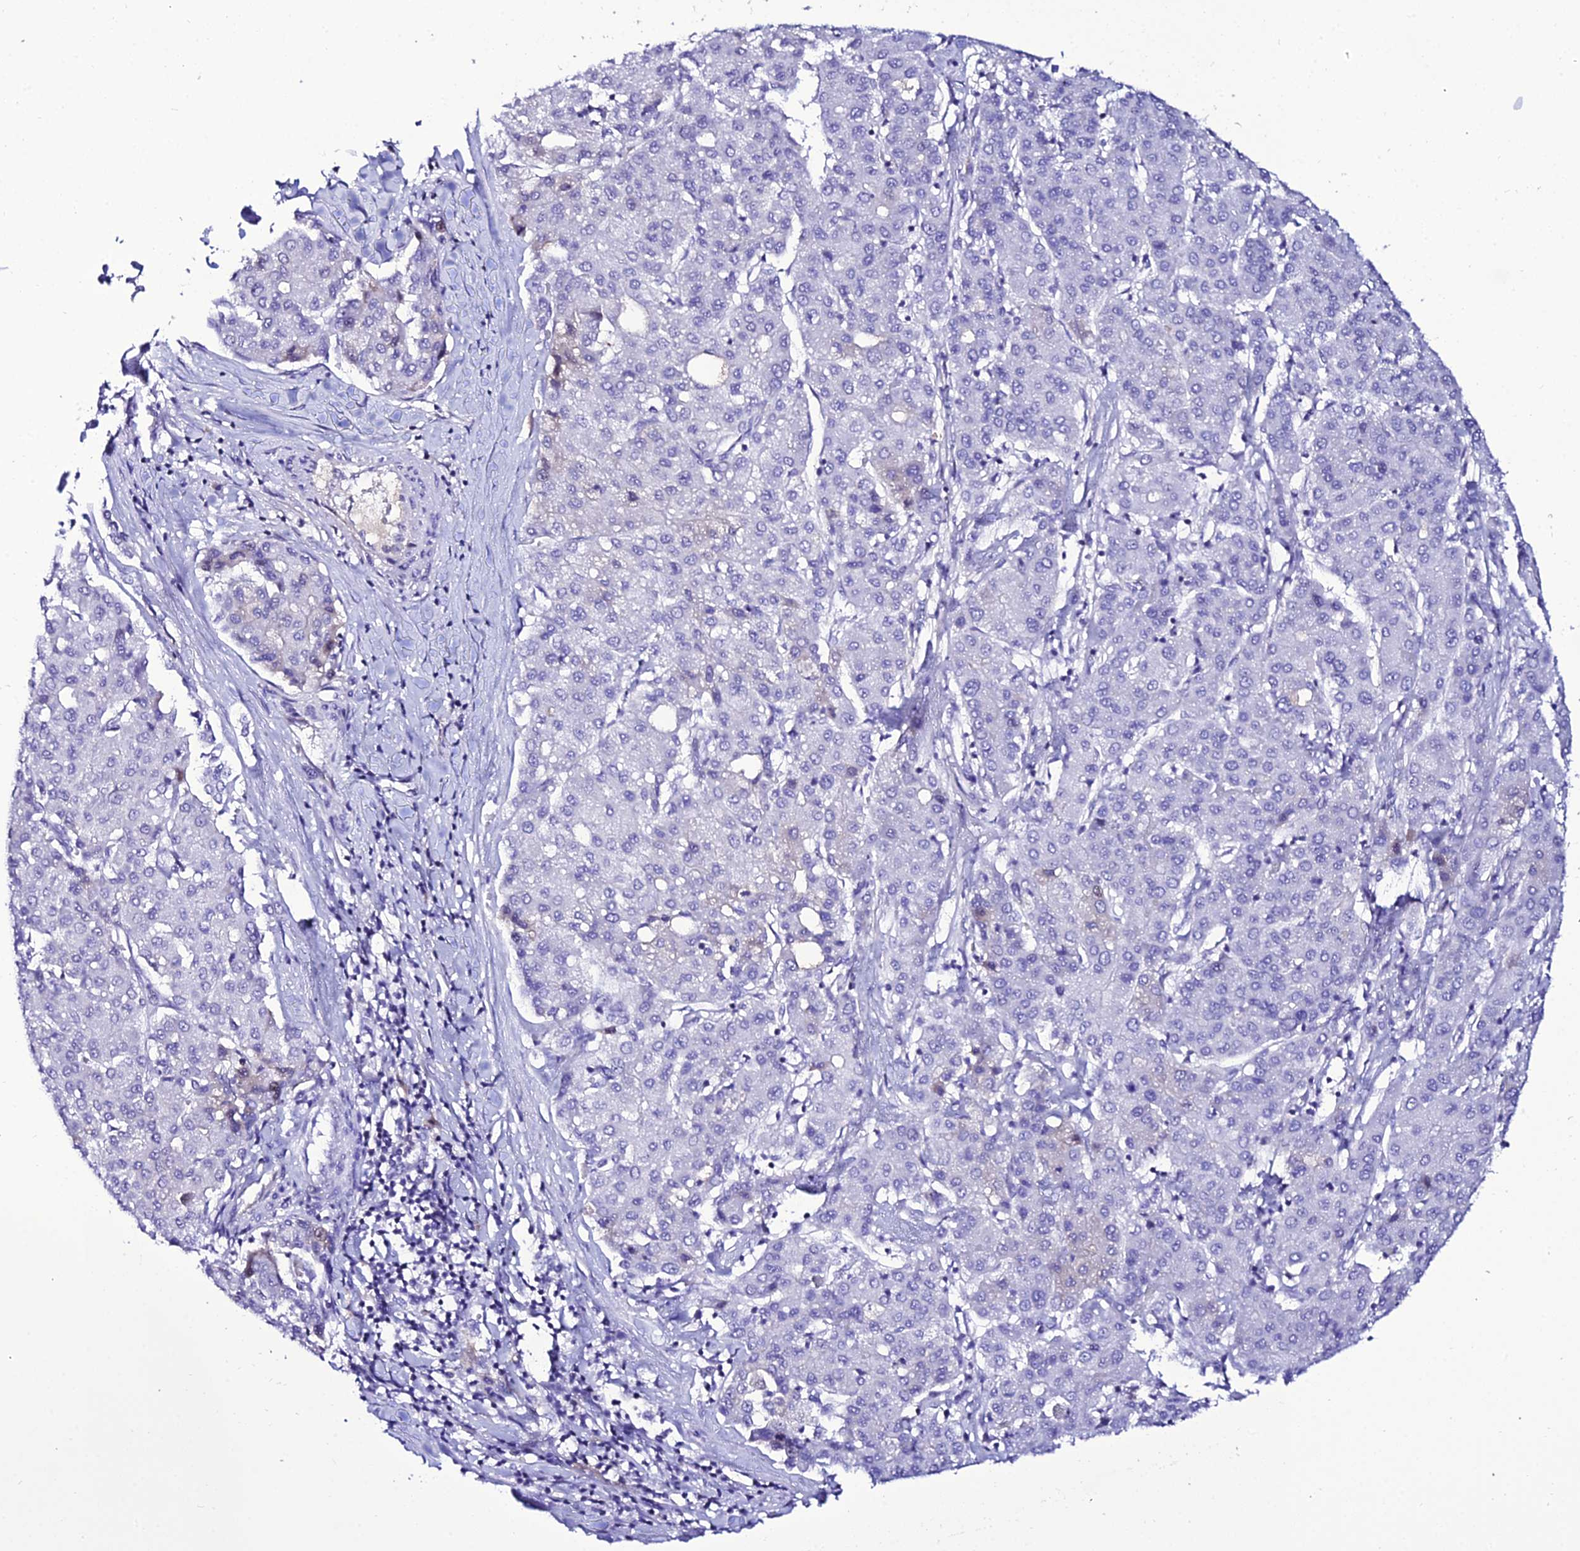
{"staining": {"intensity": "negative", "quantity": "none", "location": "none"}, "tissue": "liver cancer", "cell_type": "Tumor cells", "image_type": "cancer", "snomed": [{"axis": "morphology", "description": "Carcinoma, Hepatocellular, NOS"}, {"axis": "topography", "description": "Liver"}], "caption": "The micrograph displays no staining of tumor cells in liver hepatocellular carcinoma. The staining was performed using DAB (3,3'-diaminobenzidine) to visualize the protein expression in brown, while the nuclei were stained in blue with hematoxylin (Magnification: 20x).", "gene": "DEFB132", "patient": {"sex": "male", "age": 65}}